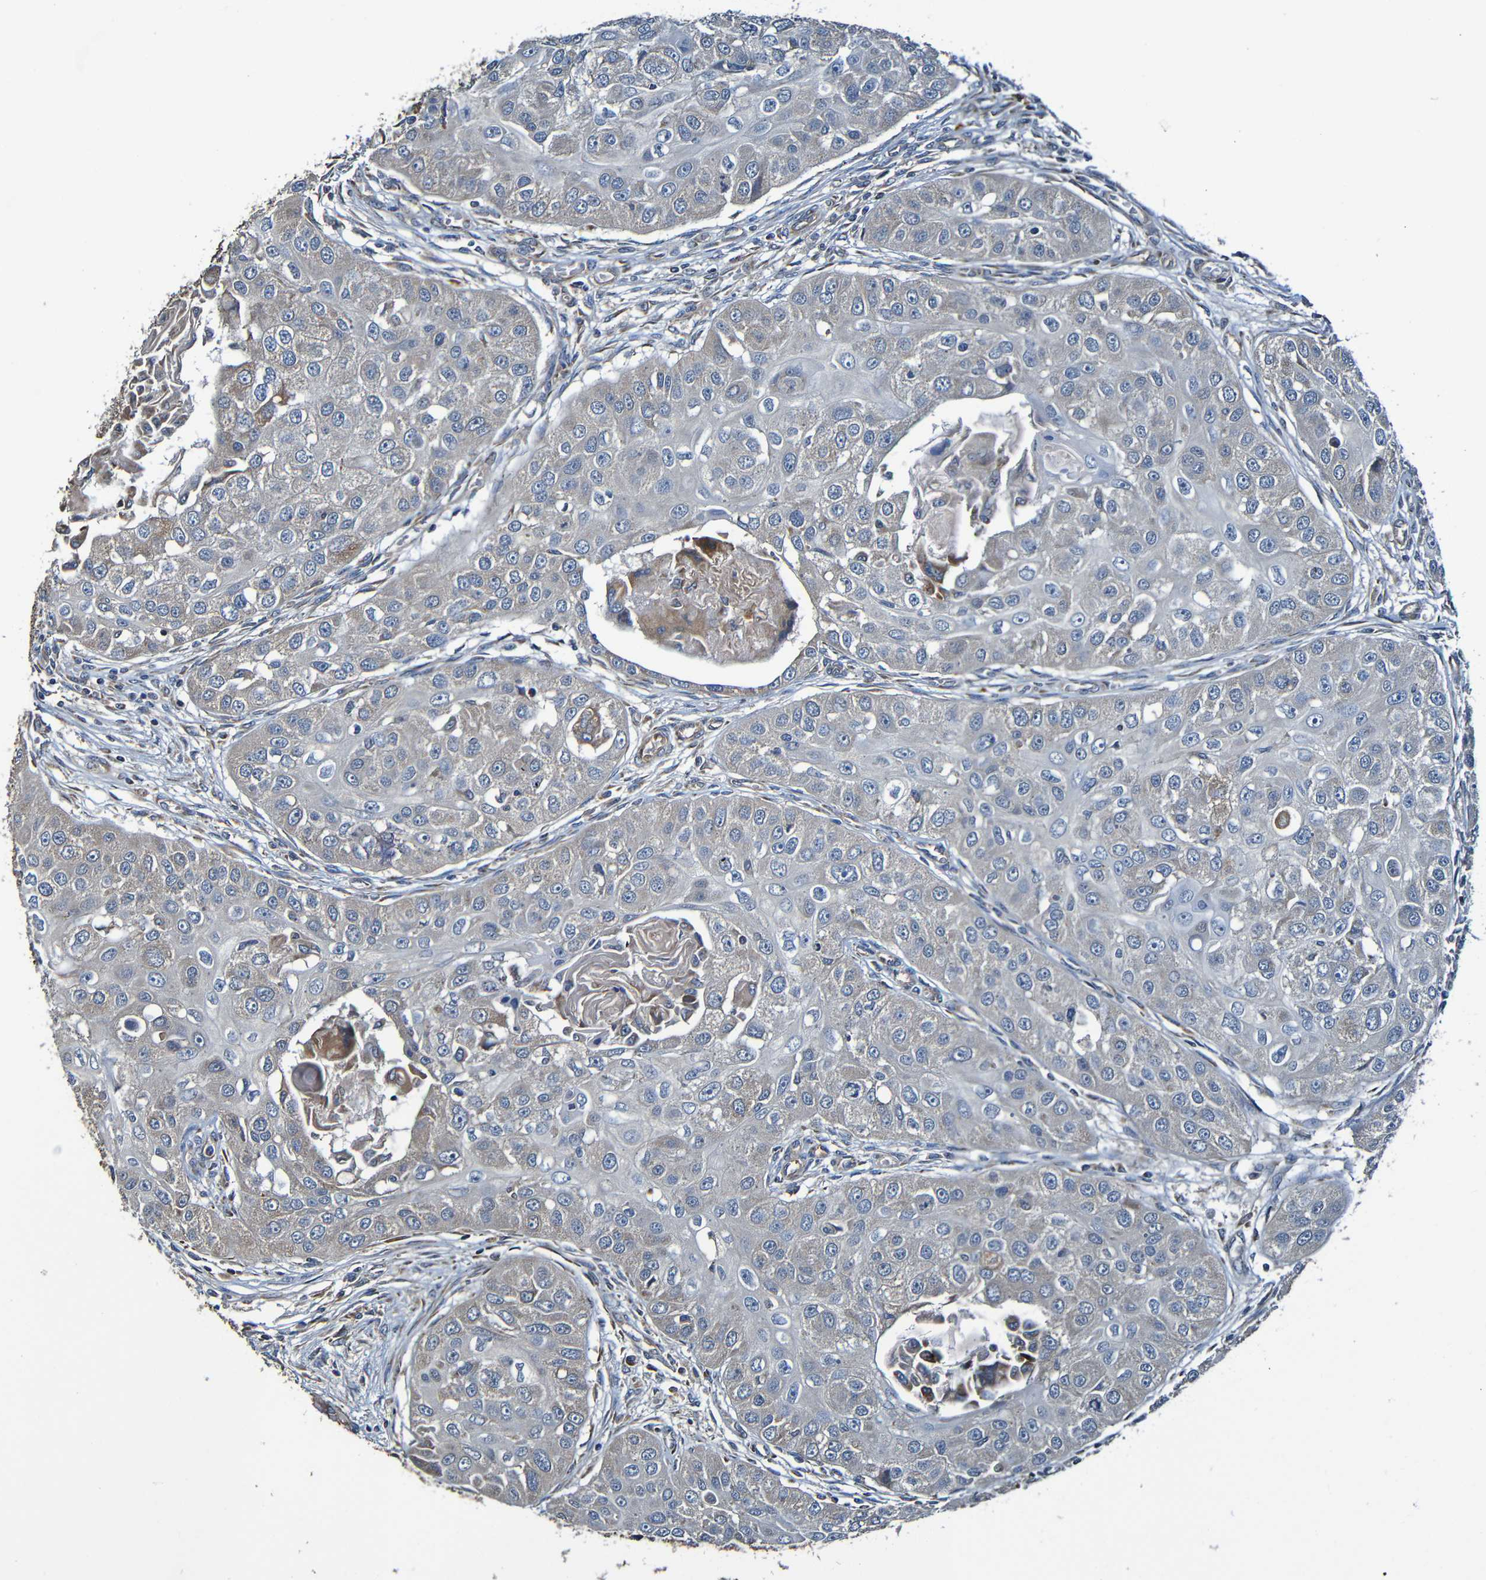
{"staining": {"intensity": "weak", "quantity": "<25%", "location": "cytoplasmic/membranous"}, "tissue": "head and neck cancer", "cell_type": "Tumor cells", "image_type": "cancer", "snomed": [{"axis": "morphology", "description": "Normal tissue, NOS"}, {"axis": "morphology", "description": "Squamous cell carcinoma, NOS"}, {"axis": "topography", "description": "Skeletal muscle"}, {"axis": "topography", "description": "Head-Neck"}], "caption": "Histopathology image shows no protein positivity in tumor cells of squamous cell carcinoma (head and neck) tissue.", "gene": "ADAM15", "patient": {"sex": "male", "age": 51}}